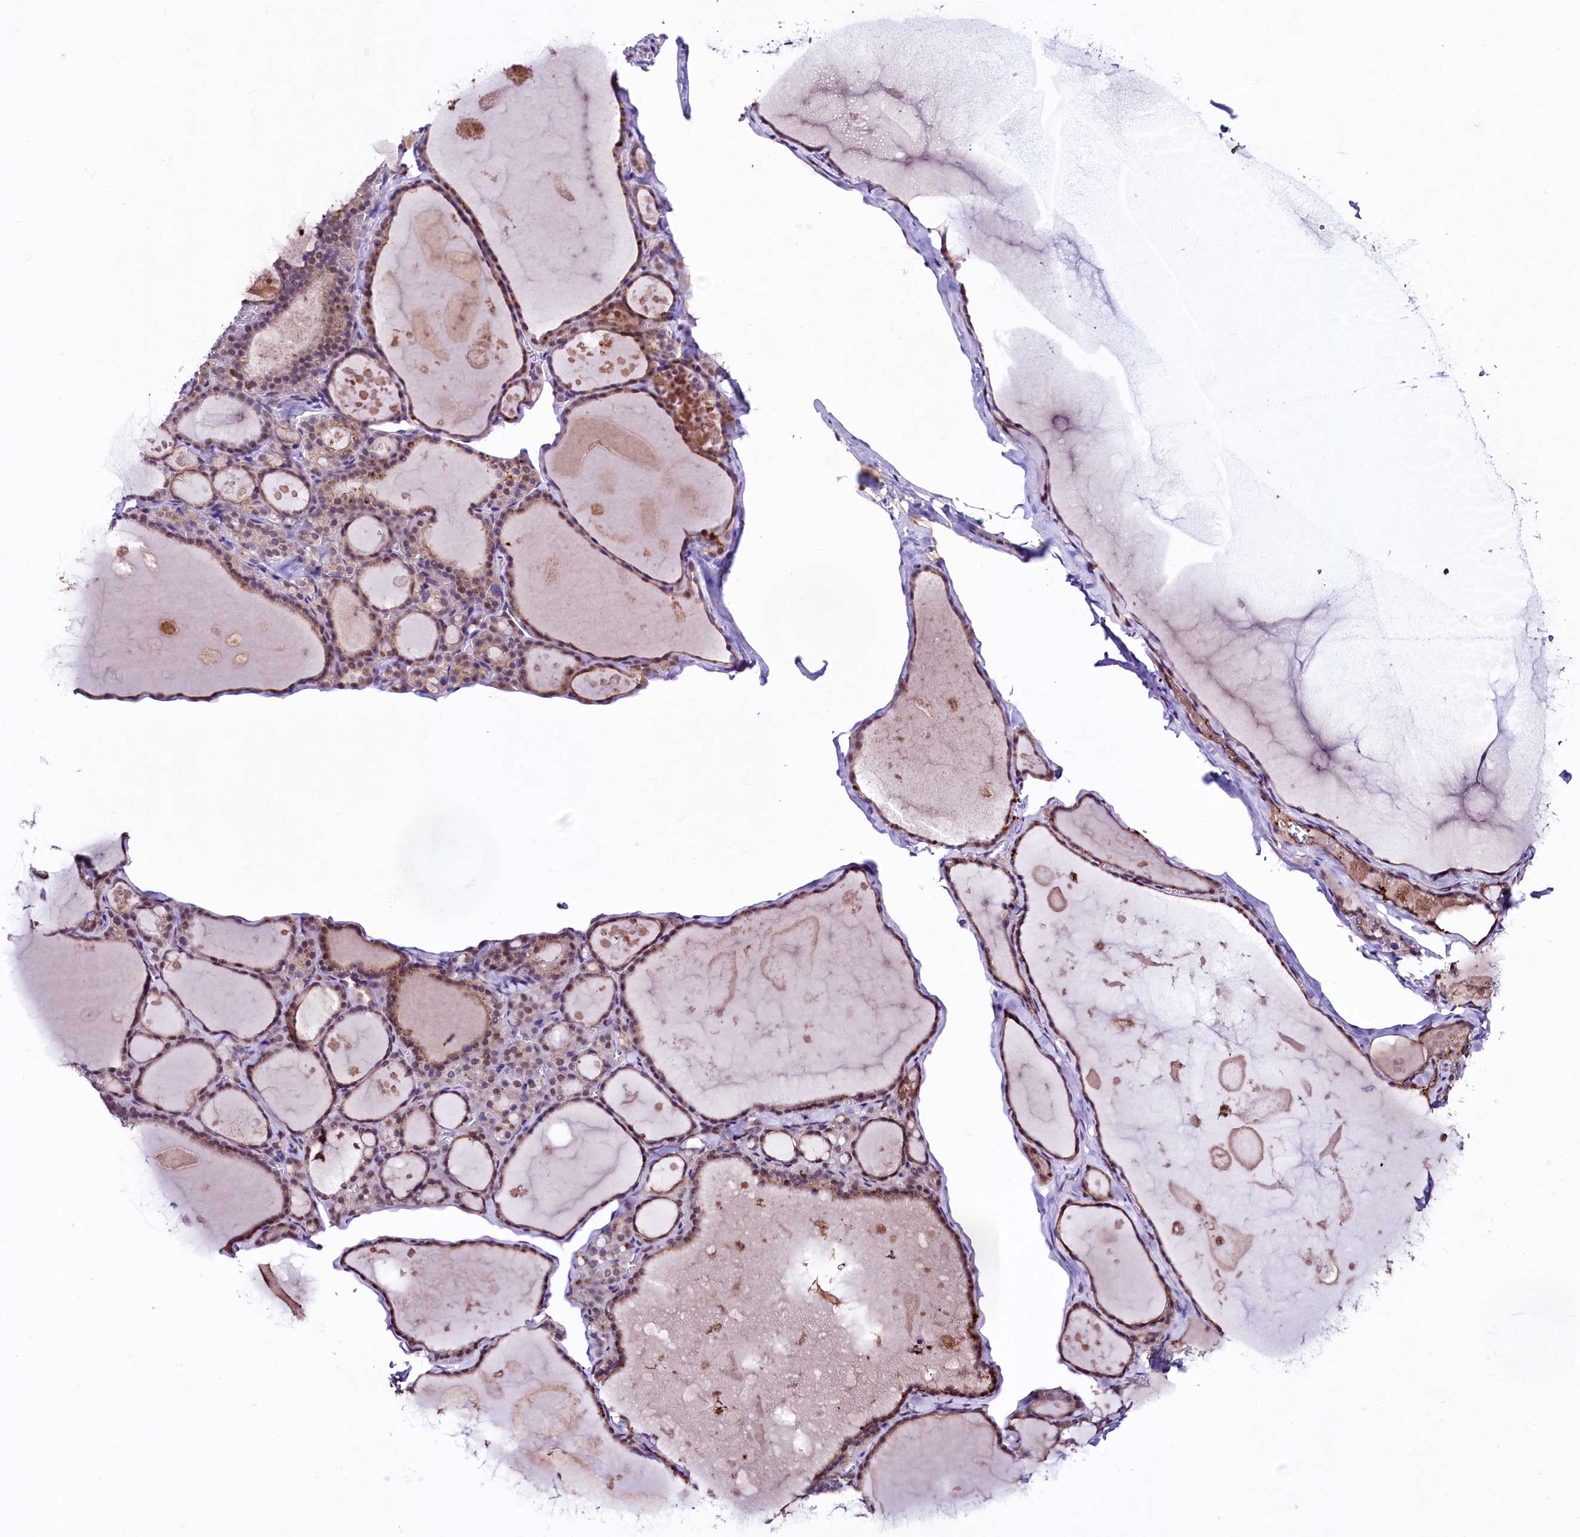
{"staining": {"intensity": "moderate", "quantity": ">75%", "location": "cytoplasmic/membranous,nuclear"}, "tissue": "thyroid gland", "cell_type": "Glandular cells", "image_type": "normal", "snomed": [{"axis": "morphology", "description": "Normal tissue, NOS"}, {"axis": "topography", "description": "Thyroid gland"}], "caption": "Moderate cytoplasmic/membranous,nuclear staining is present in about >75% of glandular cells in unremarkable thyroid gland.", "gene": "LEUTX", "patient": {"sex": "male", "age": 56}}